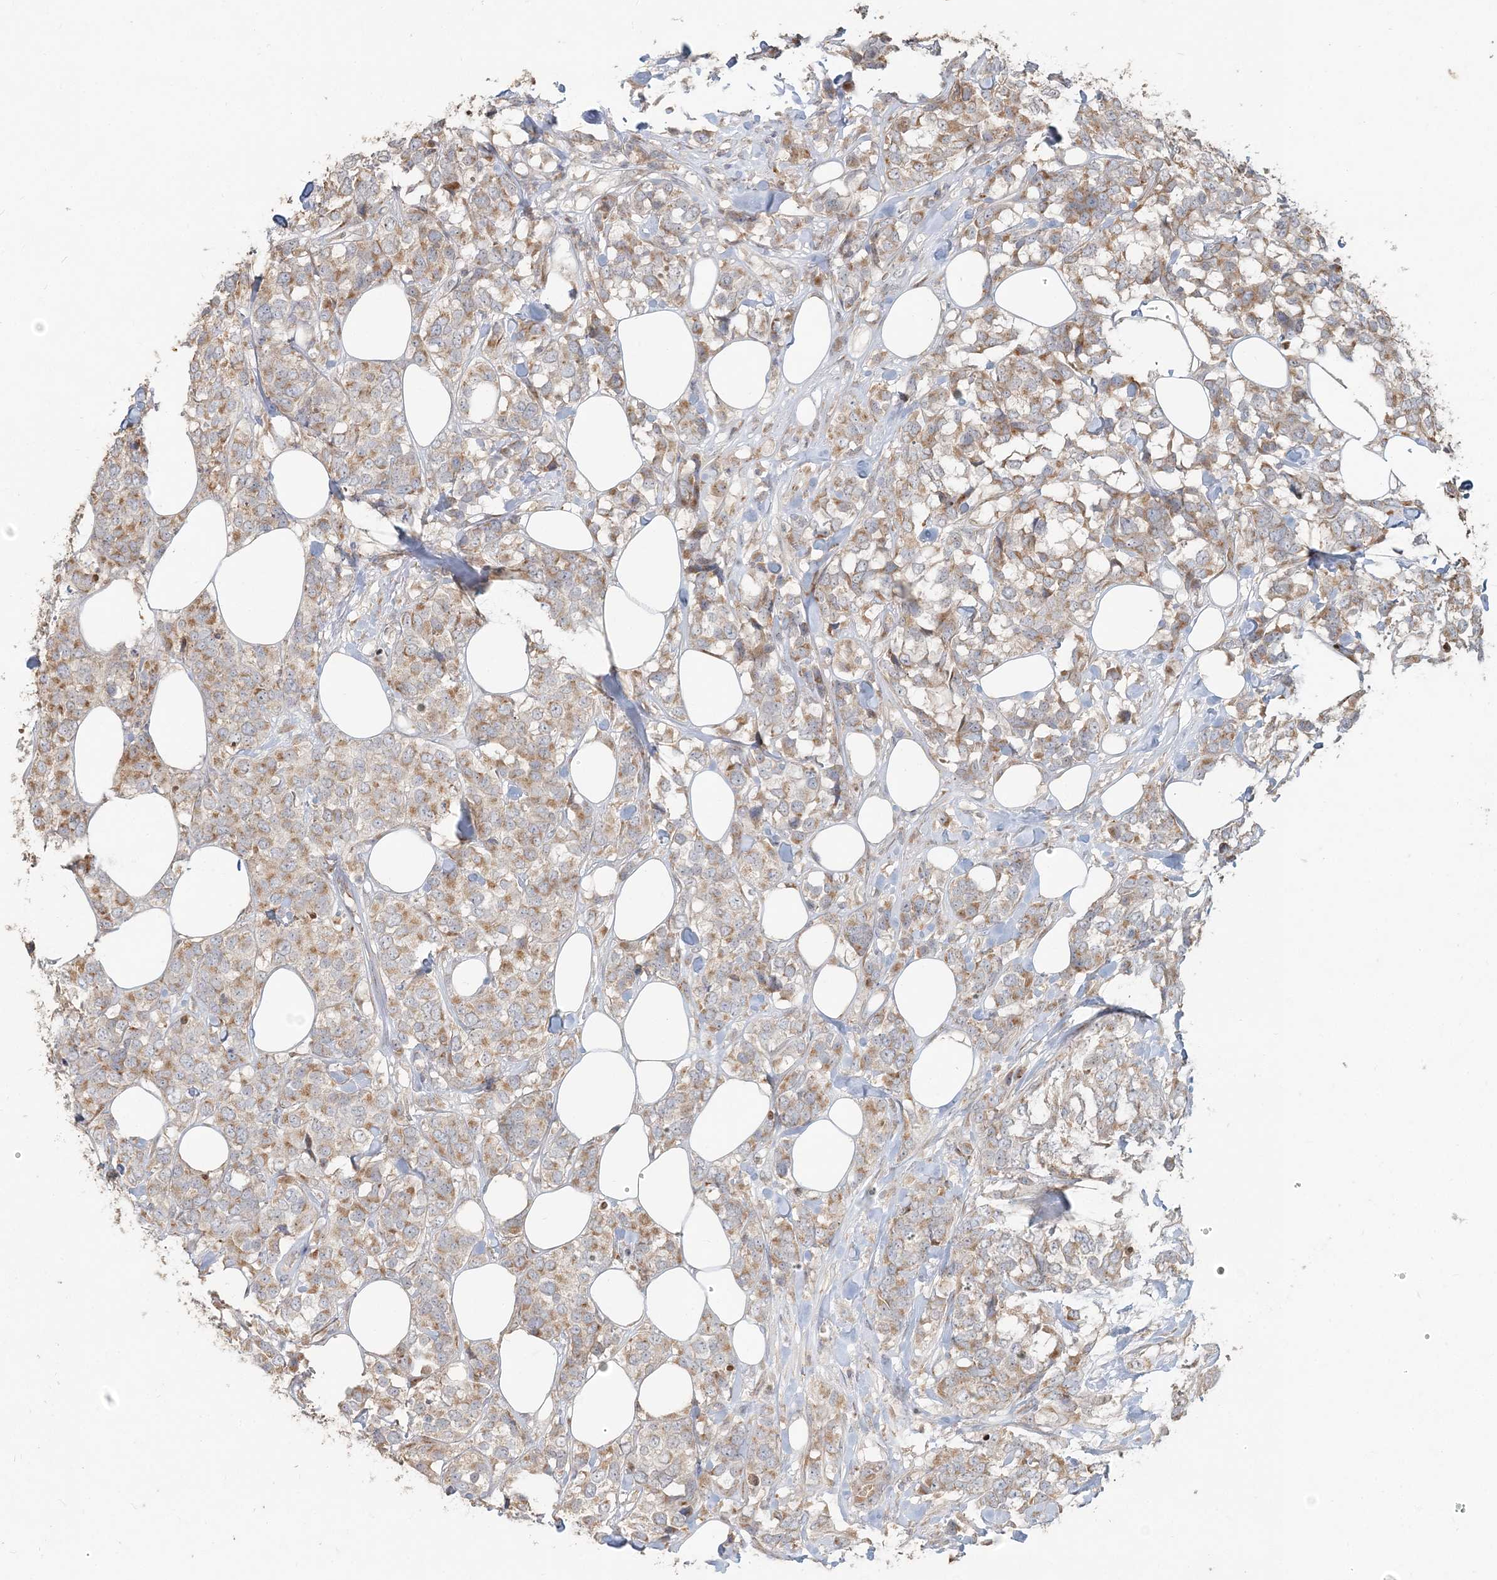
{"staining": {"intensity": "moderate", "quantity": "25%-75%", "location": "cytoplasmic/membranous"}, "tissue": "breast cancer", "cell_type": "Tumor cells", "image_type": "cancer", "snomed": [{"axis": "morphology", "description": "Lobular carcinoma"}, {"axis": "topography", "description": "Breast"}], "caption": "Human breast lobular carcinoma stained with a brown dye reveals moderate cytoplasmic/membranous positive staining in about 25%-75% of tumor cells.", "gene": "RAB14", "patient": {"sex": "female", "age": 59}}